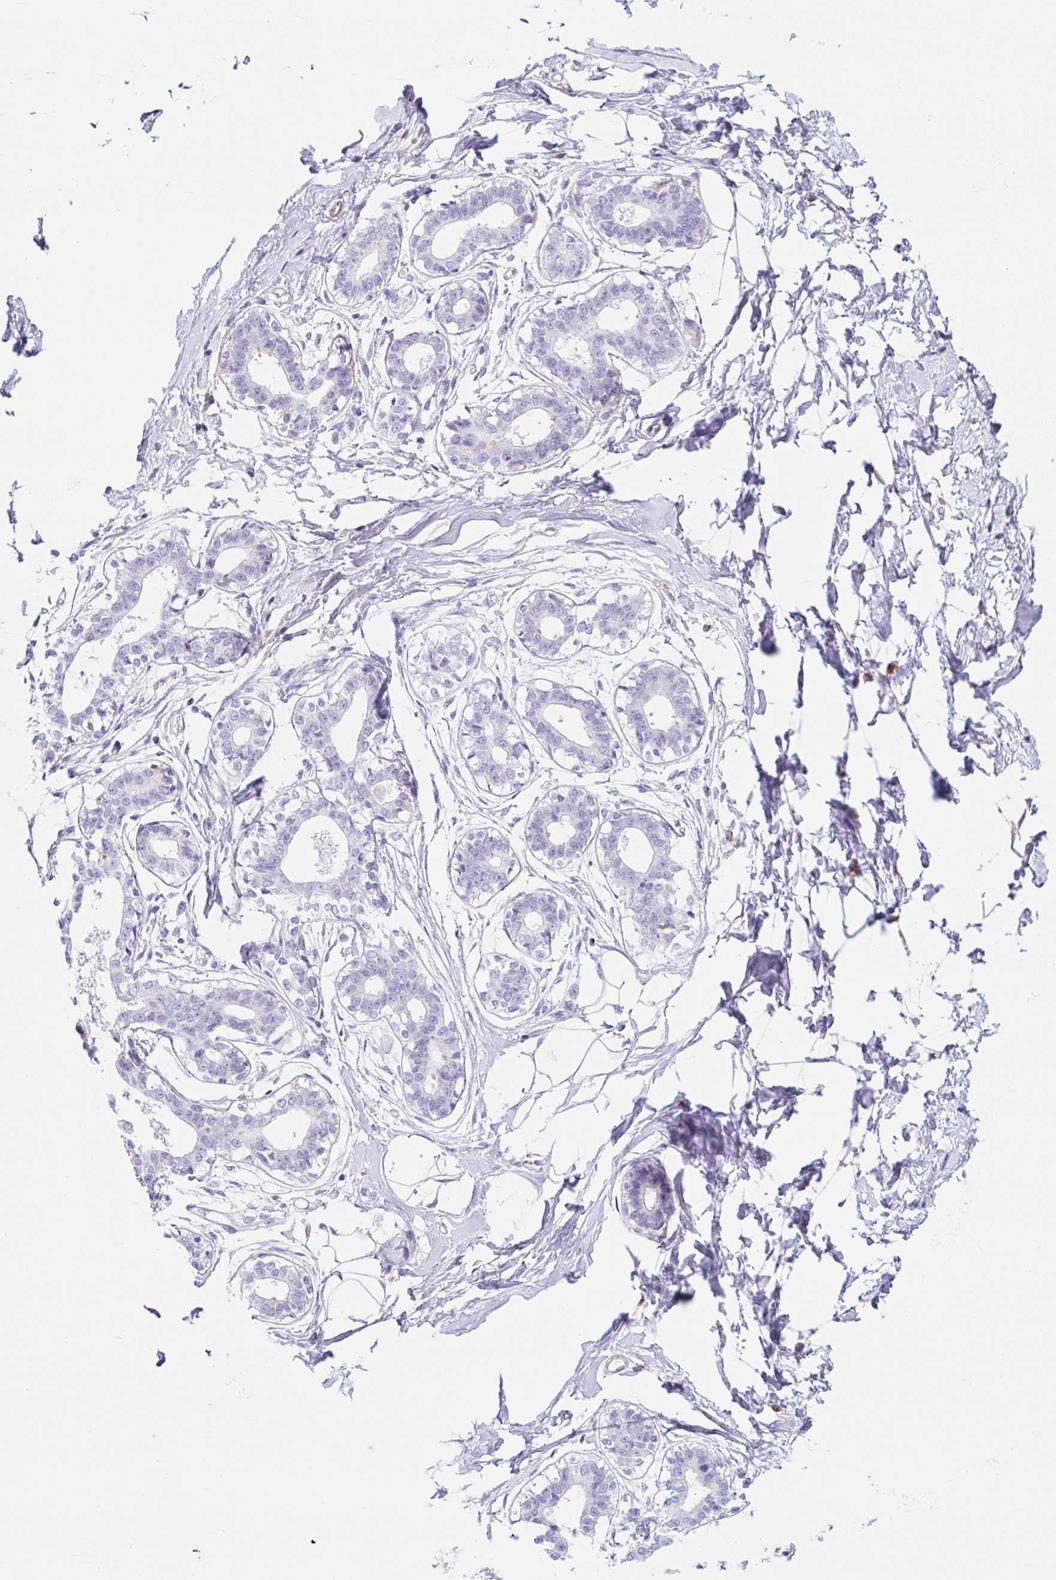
{"staining": {"intensity": "negative", "quantity": "none", "location": "none"}, "tissue": "breast", "cell_type": "Adipocytes", "image_type": "normal", "snomed": [{"axis": "morphology", "description": "Normal tissue, NOS"}, {"axis": "topography", "description": "Breast"}], "caption": "Immunohistochemistry image of normal human breast stained for a protein (brown), which displays no expression in adipocytes.", "gene": "DKK4", "patient": {"sex": "female", "age": 45}}